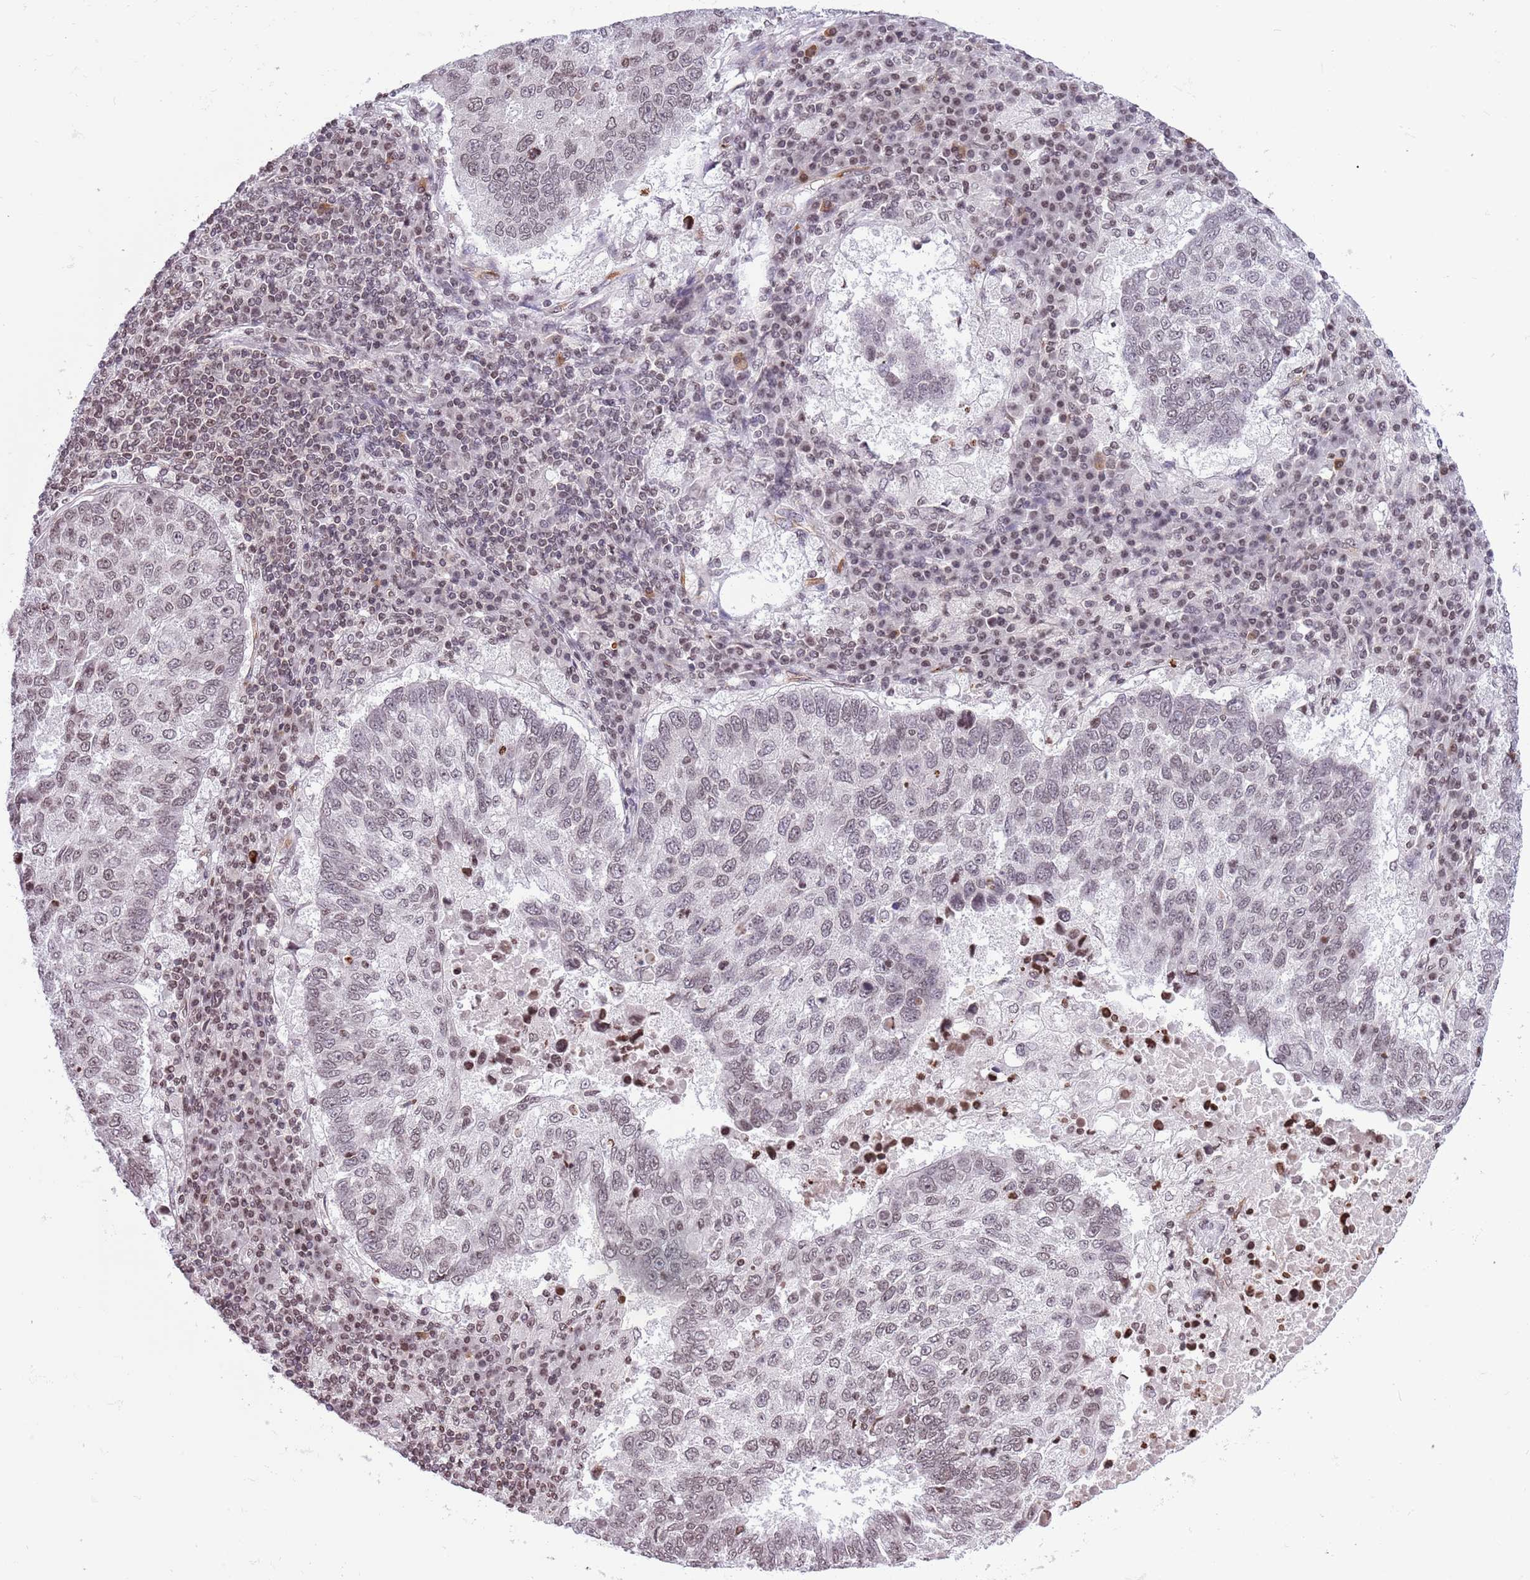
{"staining": {"intensity": "weak", "quantity": "25%-75%", "location": "nuclear"}, "tissue": "lung cancer", "cell_type": "Tumor cells", "image_type": "cancer", "snomed": [{"axis": "morphology", "description": "Squamous cell carcinoma, NOS"}, {"axis": "topography", "description": "Lung"}], "caption": "Lung cancer (squamous cell carcinoma) stained for a protein shows weak nuclear positivity in tumor cells. The staining was performed using DAB, with brown indicating positive protein expression. Nuclei are stained blue with hematoxylin.", "gene": "NRIP1", "patient": {"sex": "male", "age": 73}}